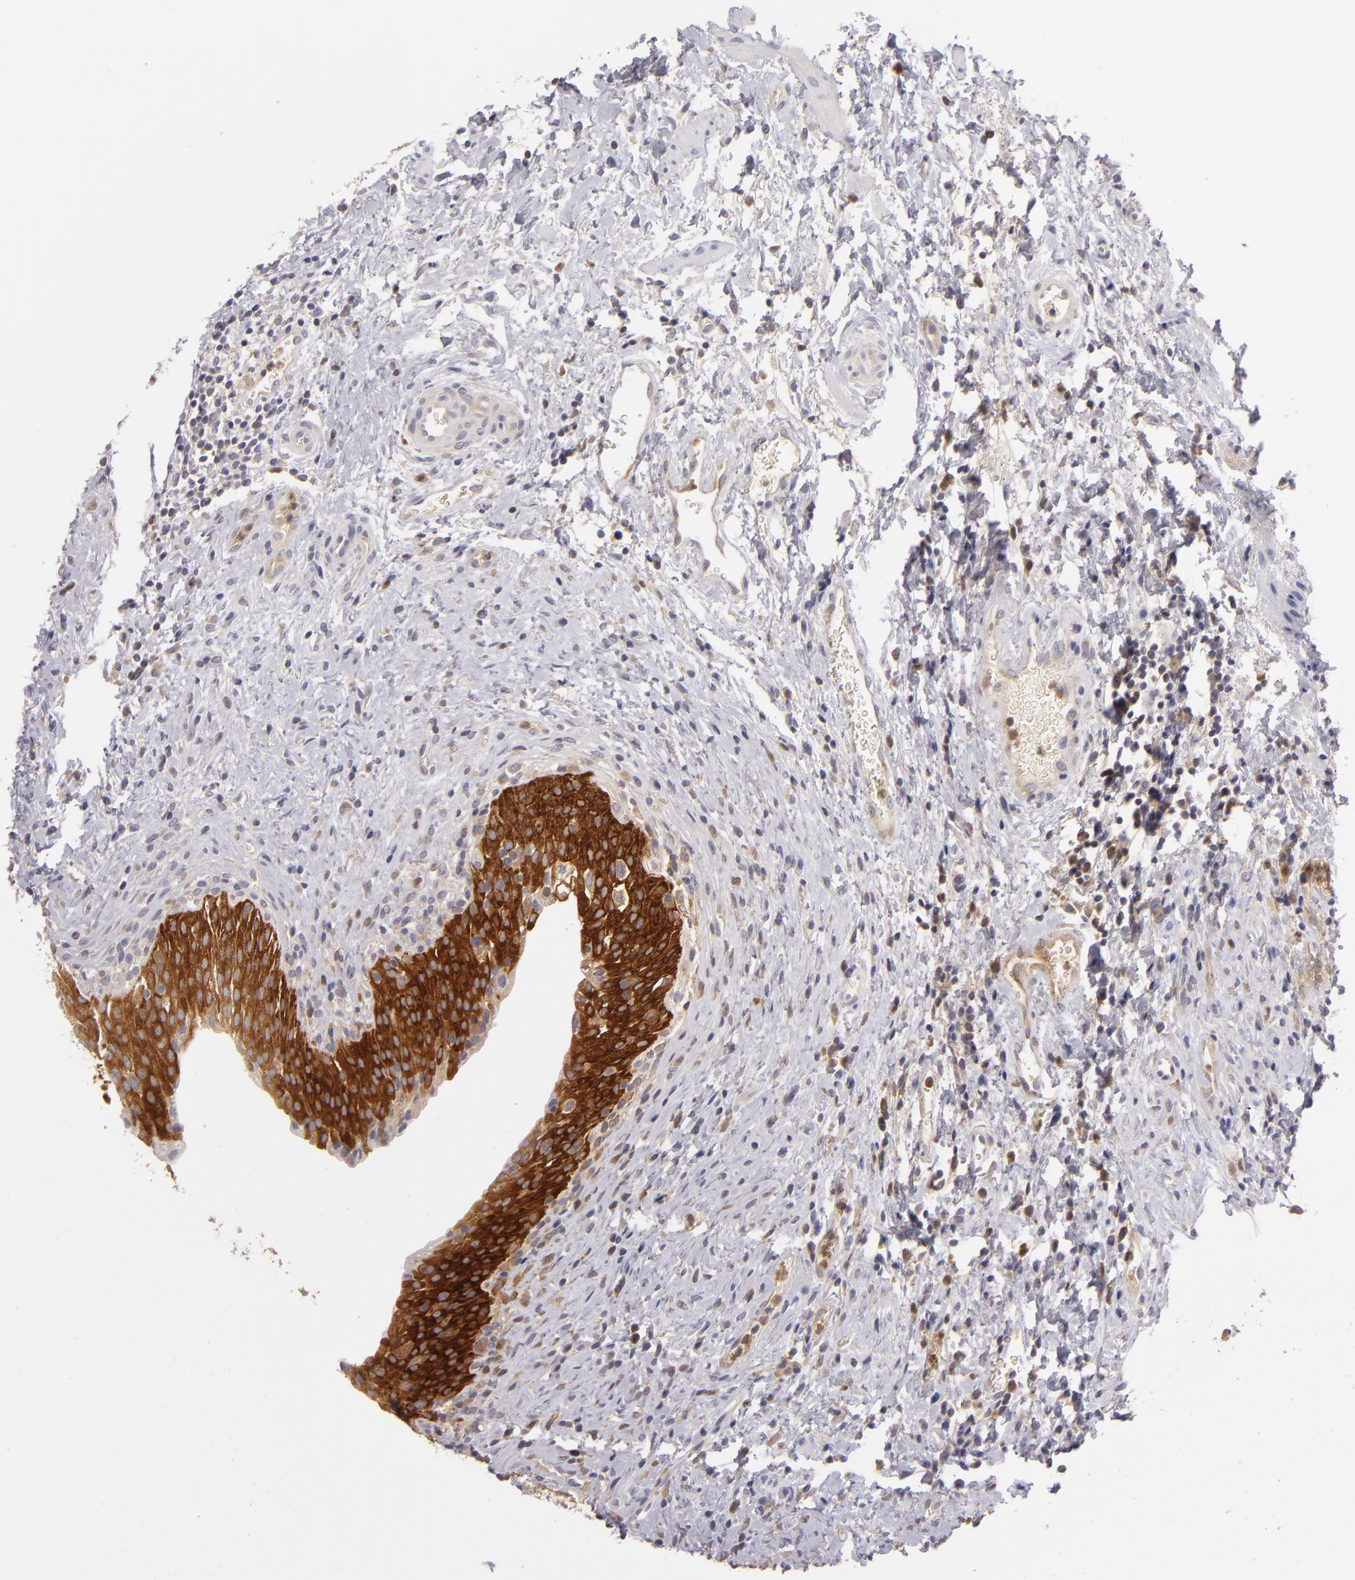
{"staining": {"intensity": "strong", "quantity": ">75%", "location": "cytoplasmic/membranous"}, "tissue": "urinary bladder", "cell_type": "Urothelial cells", "image_type": "normal", "snomed": [{"axis": "morphology", "description": "Normal tissue, NOS"}, {"axis": "topography", "description": "Urinary bladder"}], "caption": "High-magnification brightfield microscopy of benign urinary bladder stained with DAB (brown) and counterstained with hematoxylin (blue). urothelial cells exhibit strong cytoplasmic/membranous positivity is appreciated in approximately>75% of cells.", "gene": "MMP10", "patient": {"sex": "male", "age": 51}}